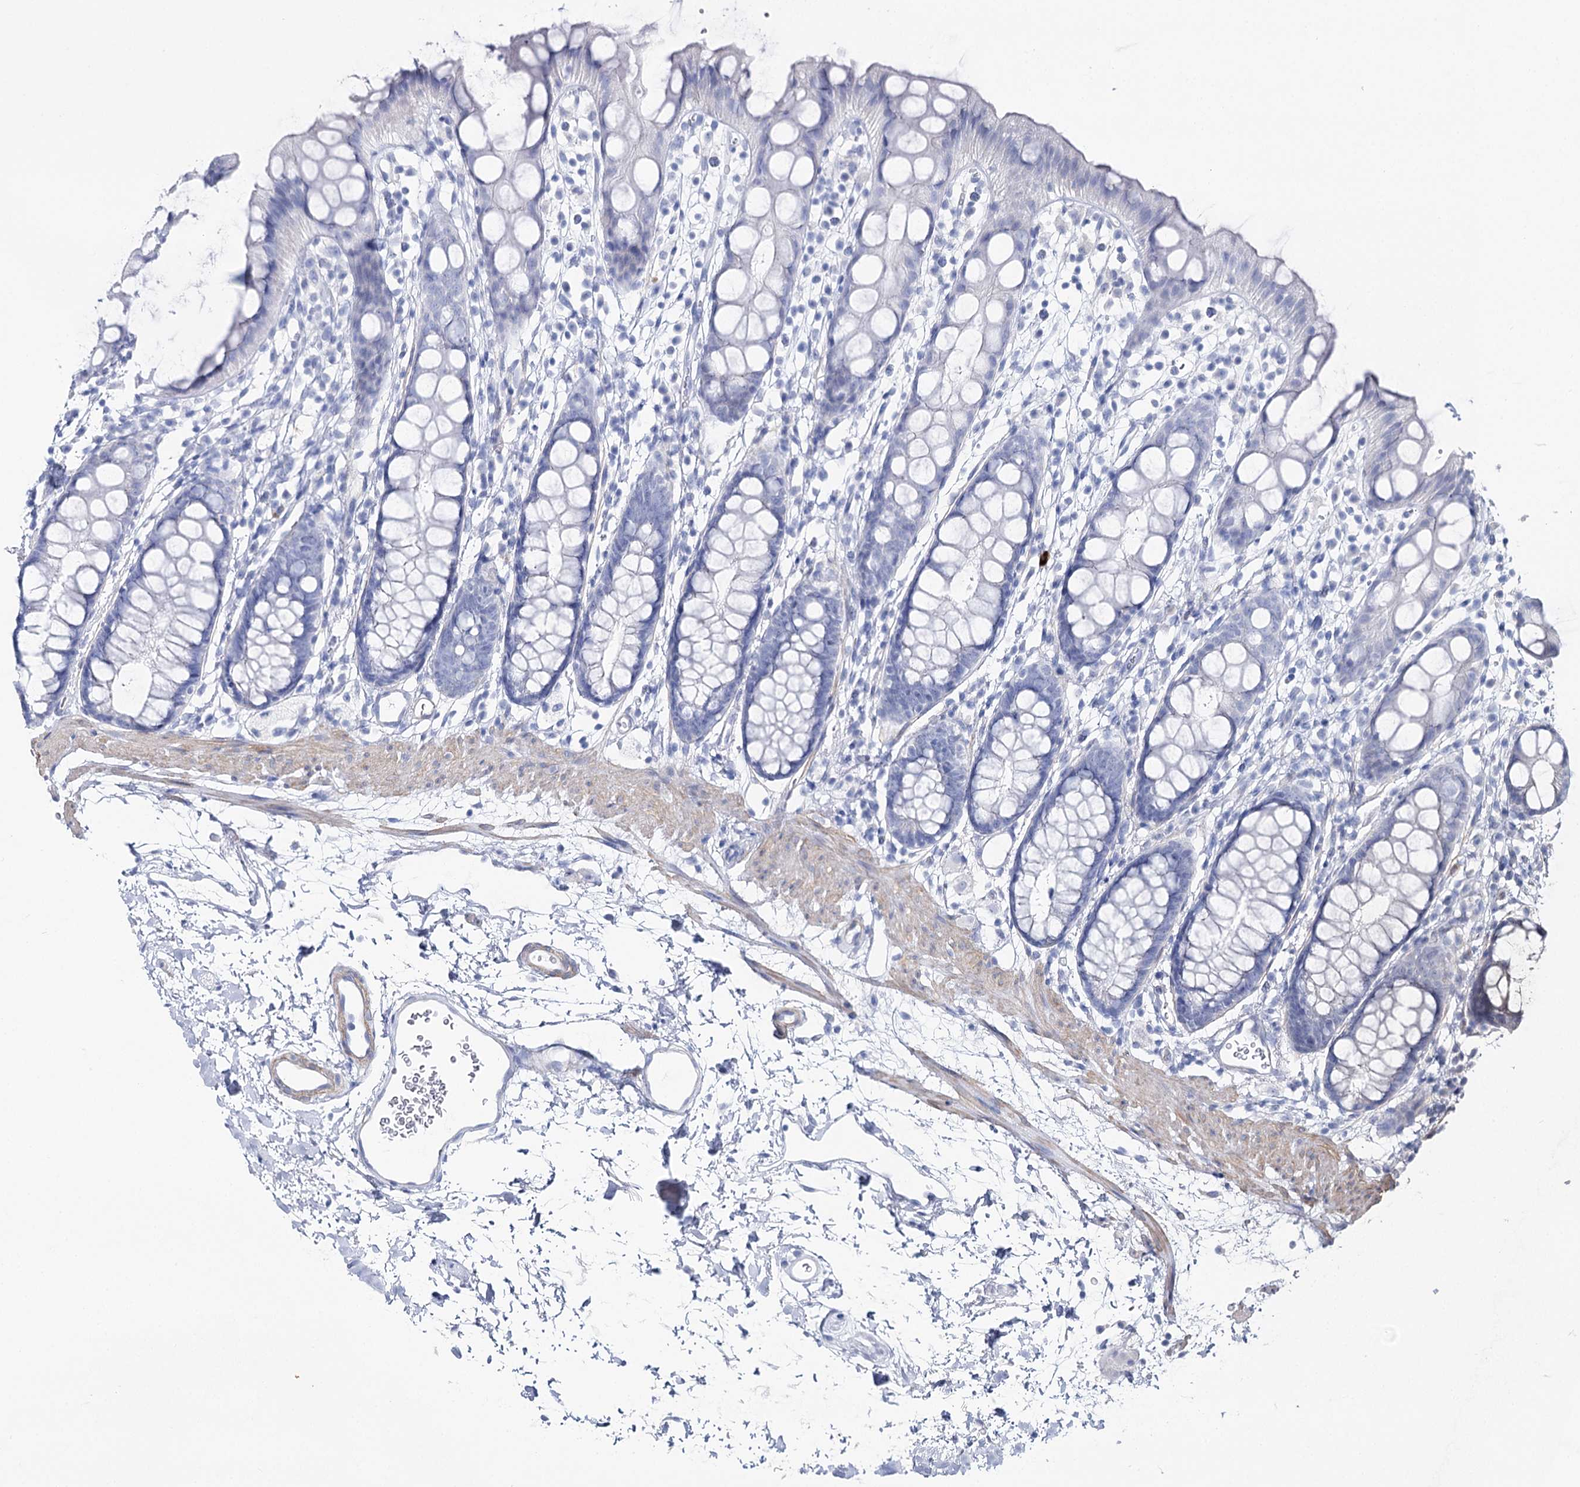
{"staining": {"intensity": "negative", "quantity": "none", "location": "none"}, "tissue": "rectum", "cell_type": "Glandular cells", "image_type": "normal", "snomed": [{"axis": "morphology", "description": "Normal tissue, NOS"}, {"axis": "topography", "description": "Rectum"}], "caption": "Rectum stained for a protein using immunohistochemistry (IHC) exhibits no expression glandular cells.", "gene": "CSN3", "patient": {"sex": "female", "age": 65}}